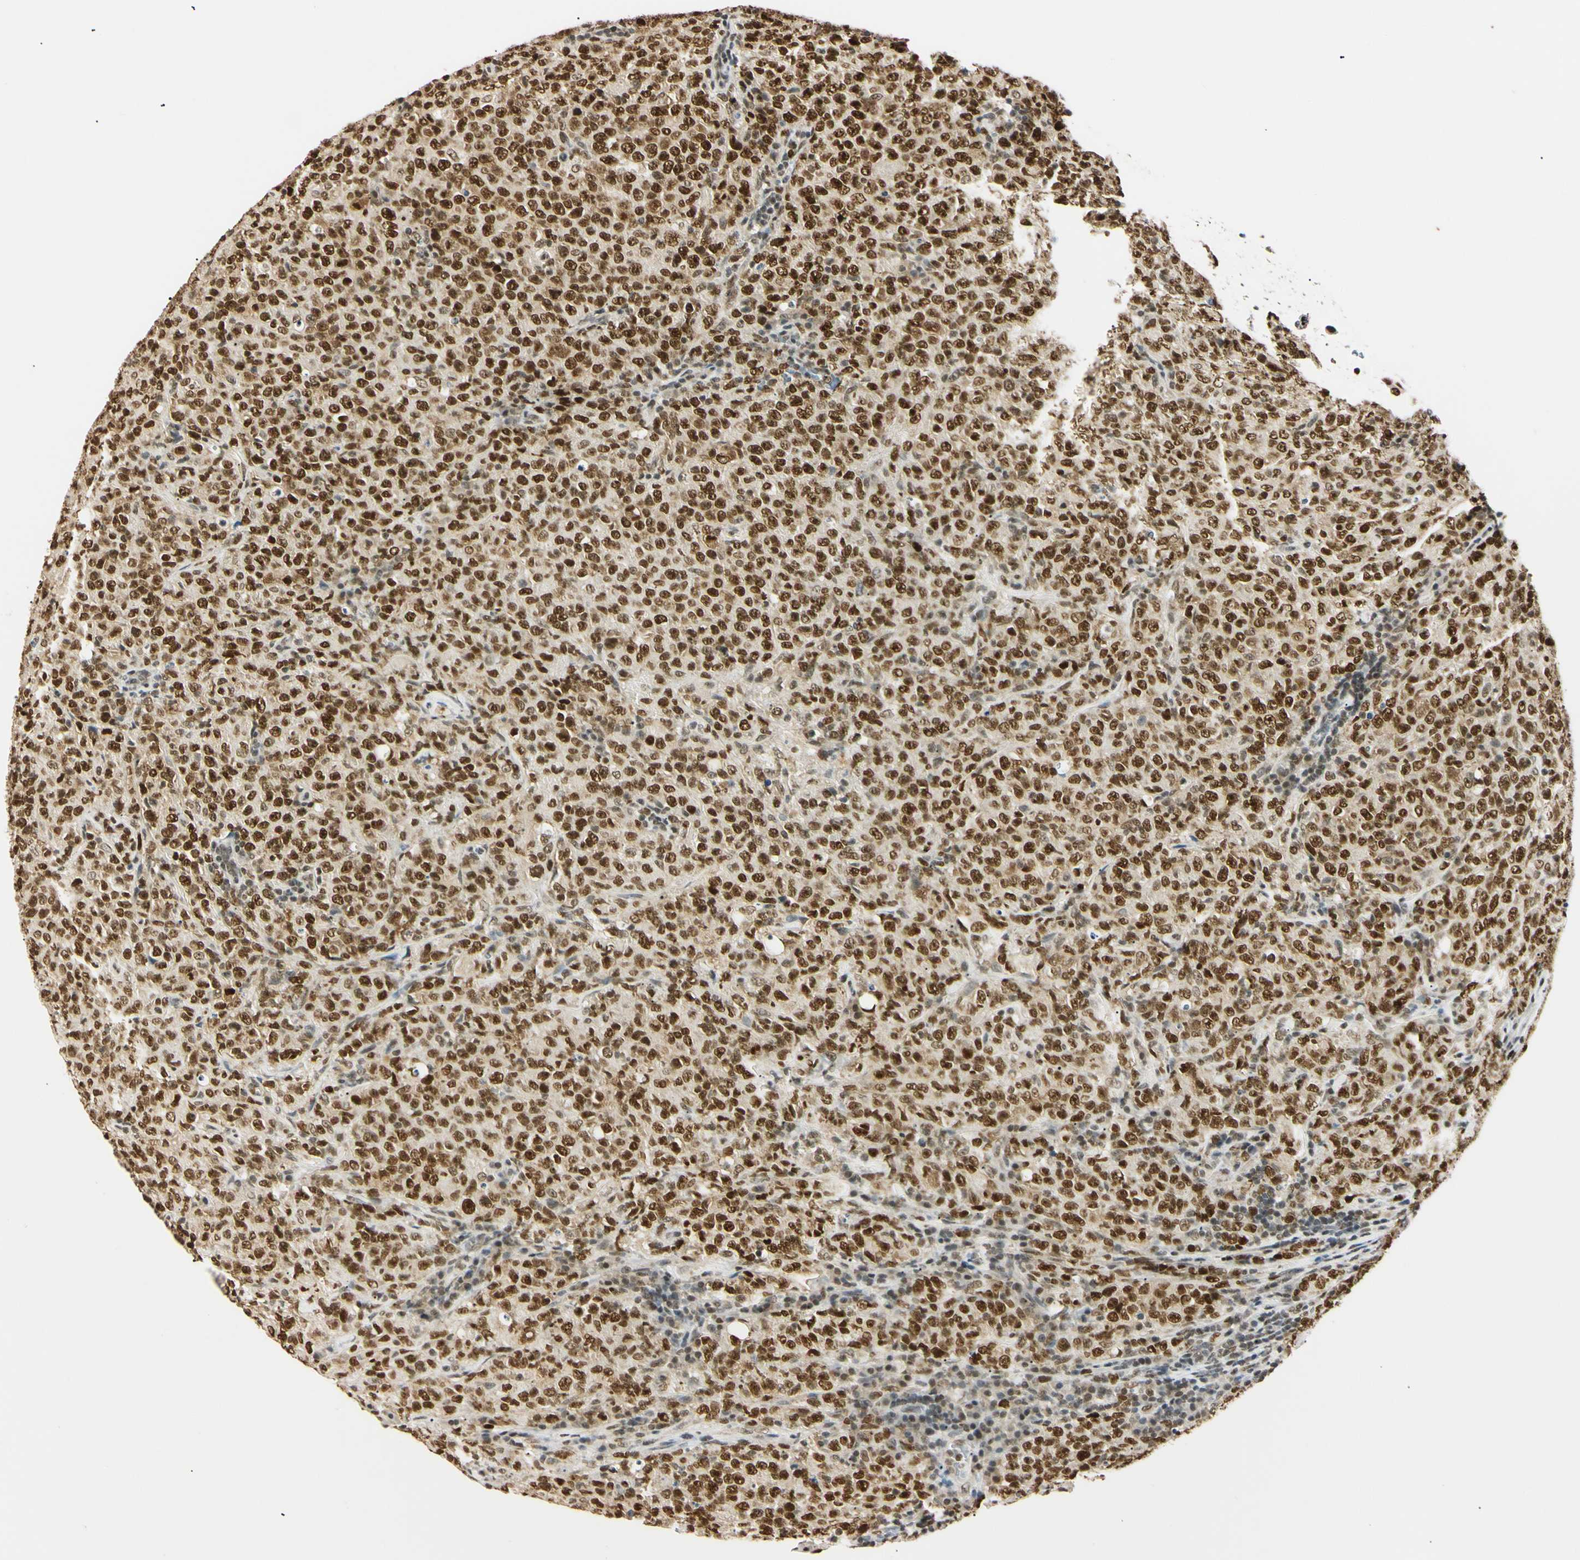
{"staining": {"intensity": "strong", "quantity": ">75%", "location": "nuclear"}, "tissue": "lymphoma", "cell_type": "Tumor cells", "image_type": "cancer", "snomed": [{"axis": "morphology", "description": "Malignant lymphoma, non-Hodgkin's type, High grade"}, {"axis": "topography", "description": "Tonsil"}], "caption": "IHC histopathology image of neoplastic tissue: human malignant lymphoma, non-Hodgkin's type (high-grade) stained using immunohistochemistry exhibits high levels of strong protein expression localized specifically in the nuclear of tumor cells, appearing as a nuclear brown color.", "gene": "SMARCA5", "patient": {"sex": "female", "age": 36}}